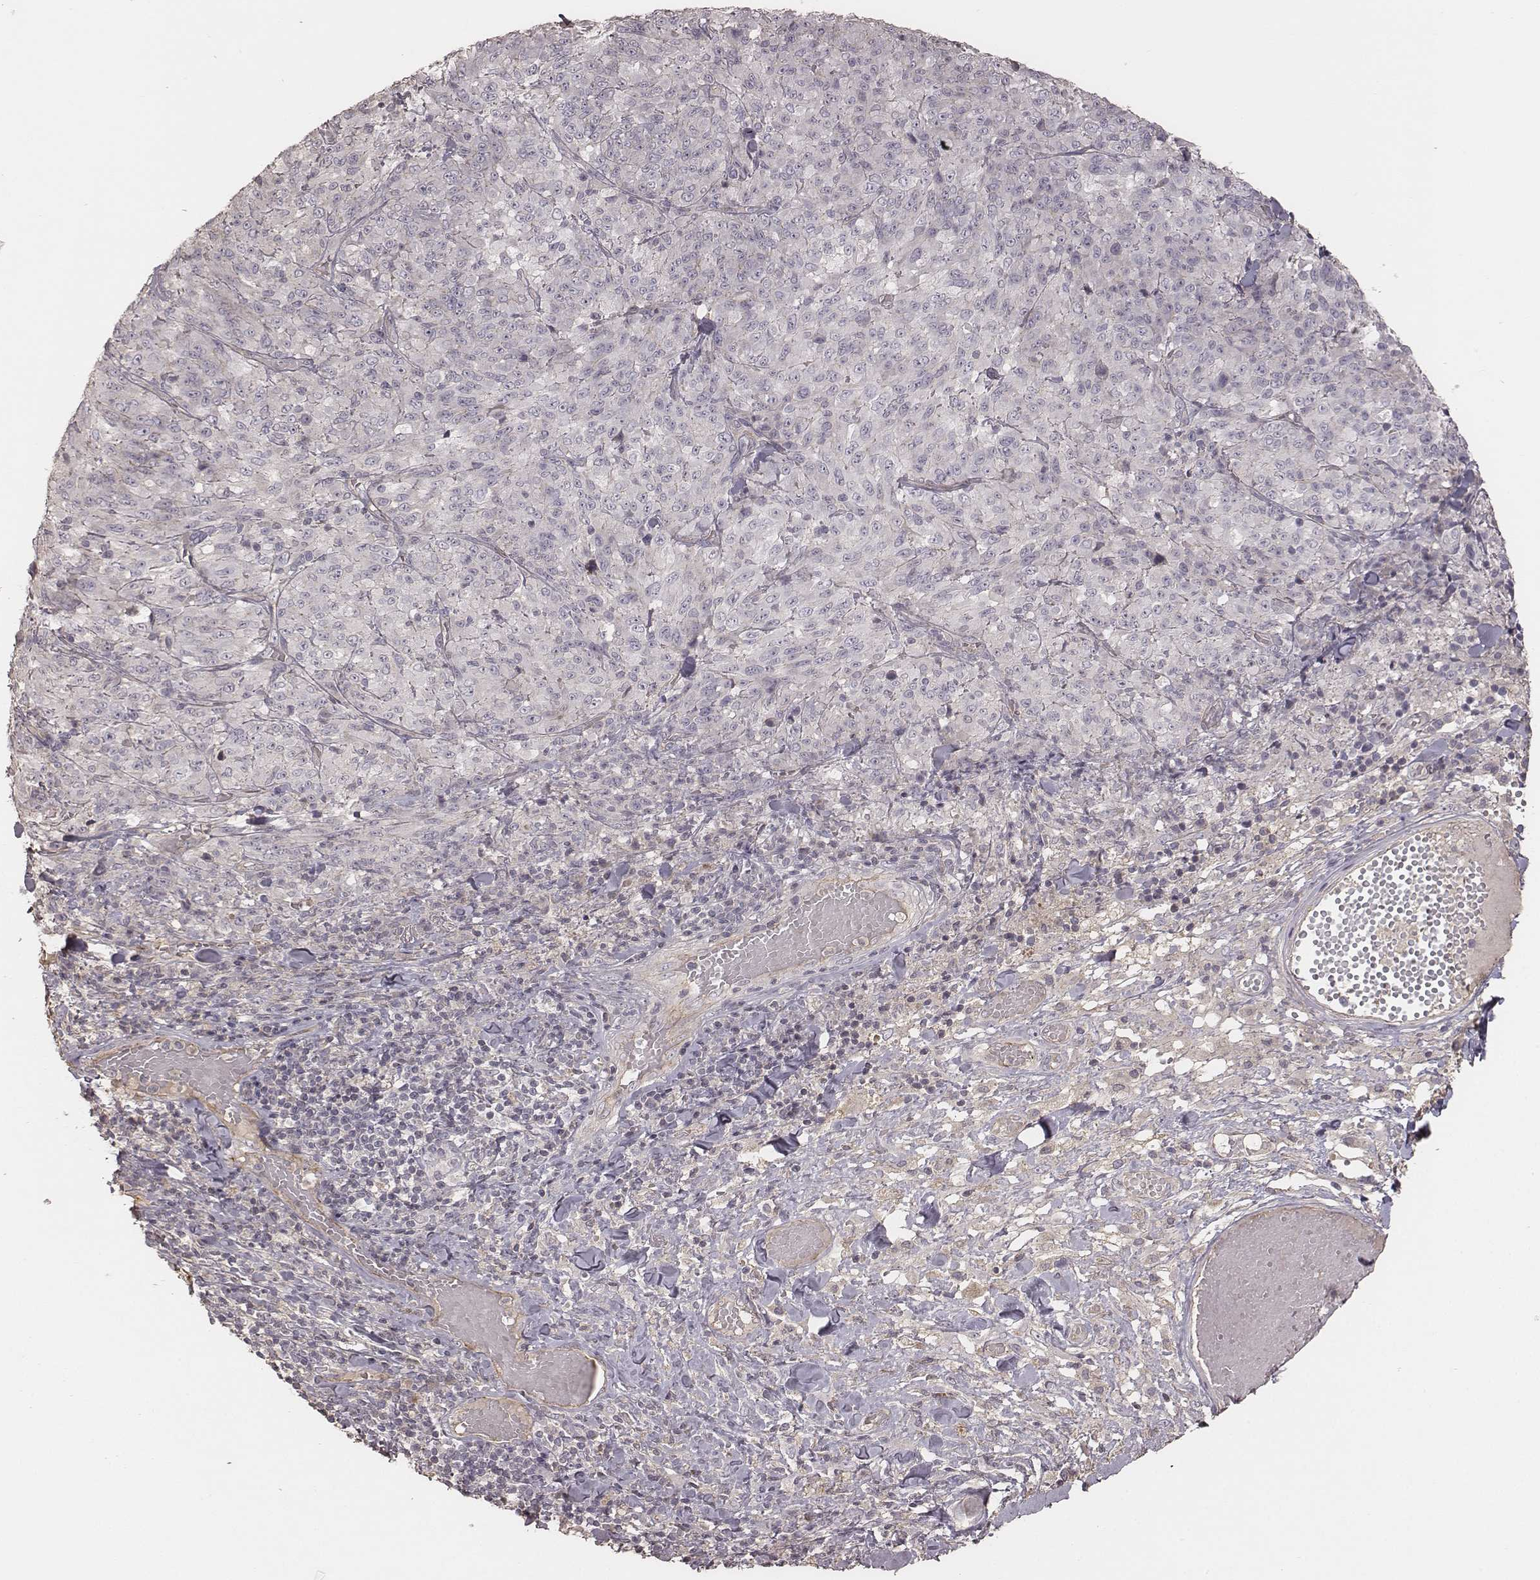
{"staining": {"intensity": "negative", "quantity": "none", "location": "none"}, "tissue": "melanoma", "cell_type": "Tumor cells", "image_type": "cancer", "snomed": [{"axis": "morphology", "description": "Malignant melanoma, NOS"}, {"axis": "topography", "description": "Skin"}], "caption": "This is an immunohistochemistry histopathology image of malignant melanoma. There is no staining in tumor cells.", "gene": "OTOGL", "patient": {"sex": "female", "age": 91}}